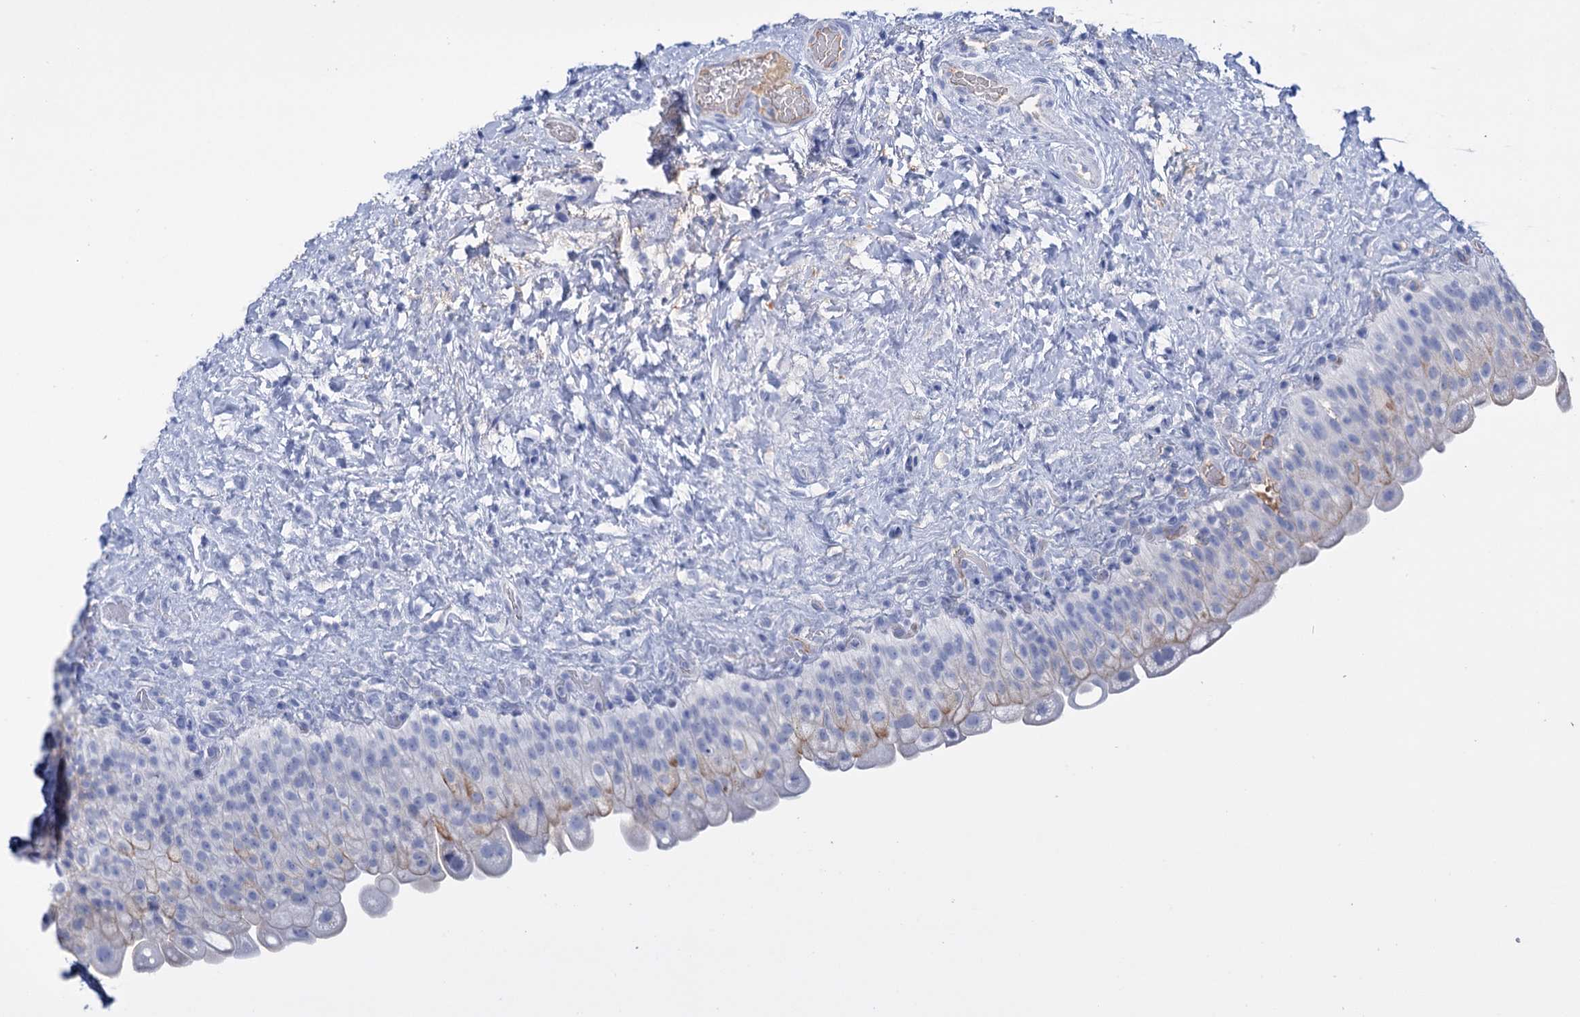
{"staining": {"intensity": "moderate", "quantity": "<25%", "location": "cytoplasmic/membranous"}, "tissue": "urinary bladder", "cell_type": "Urothelial cells", "image_type": "normal", "snomed": [{"axis": "morphology", "description": "Normal tissue, NOS"}, {"axis": "topography", "description": "Urinary bladder"}], "caption": "Immunohistochemistry image of normal urinary bladder stained for a protein (brown), which reveals low levels of moderate cytoplasmic/membranous positivity in approximately <25% of urothelial cells.", "gene": "FBXW12", "patient": {"sex": "female", "age": 27}}